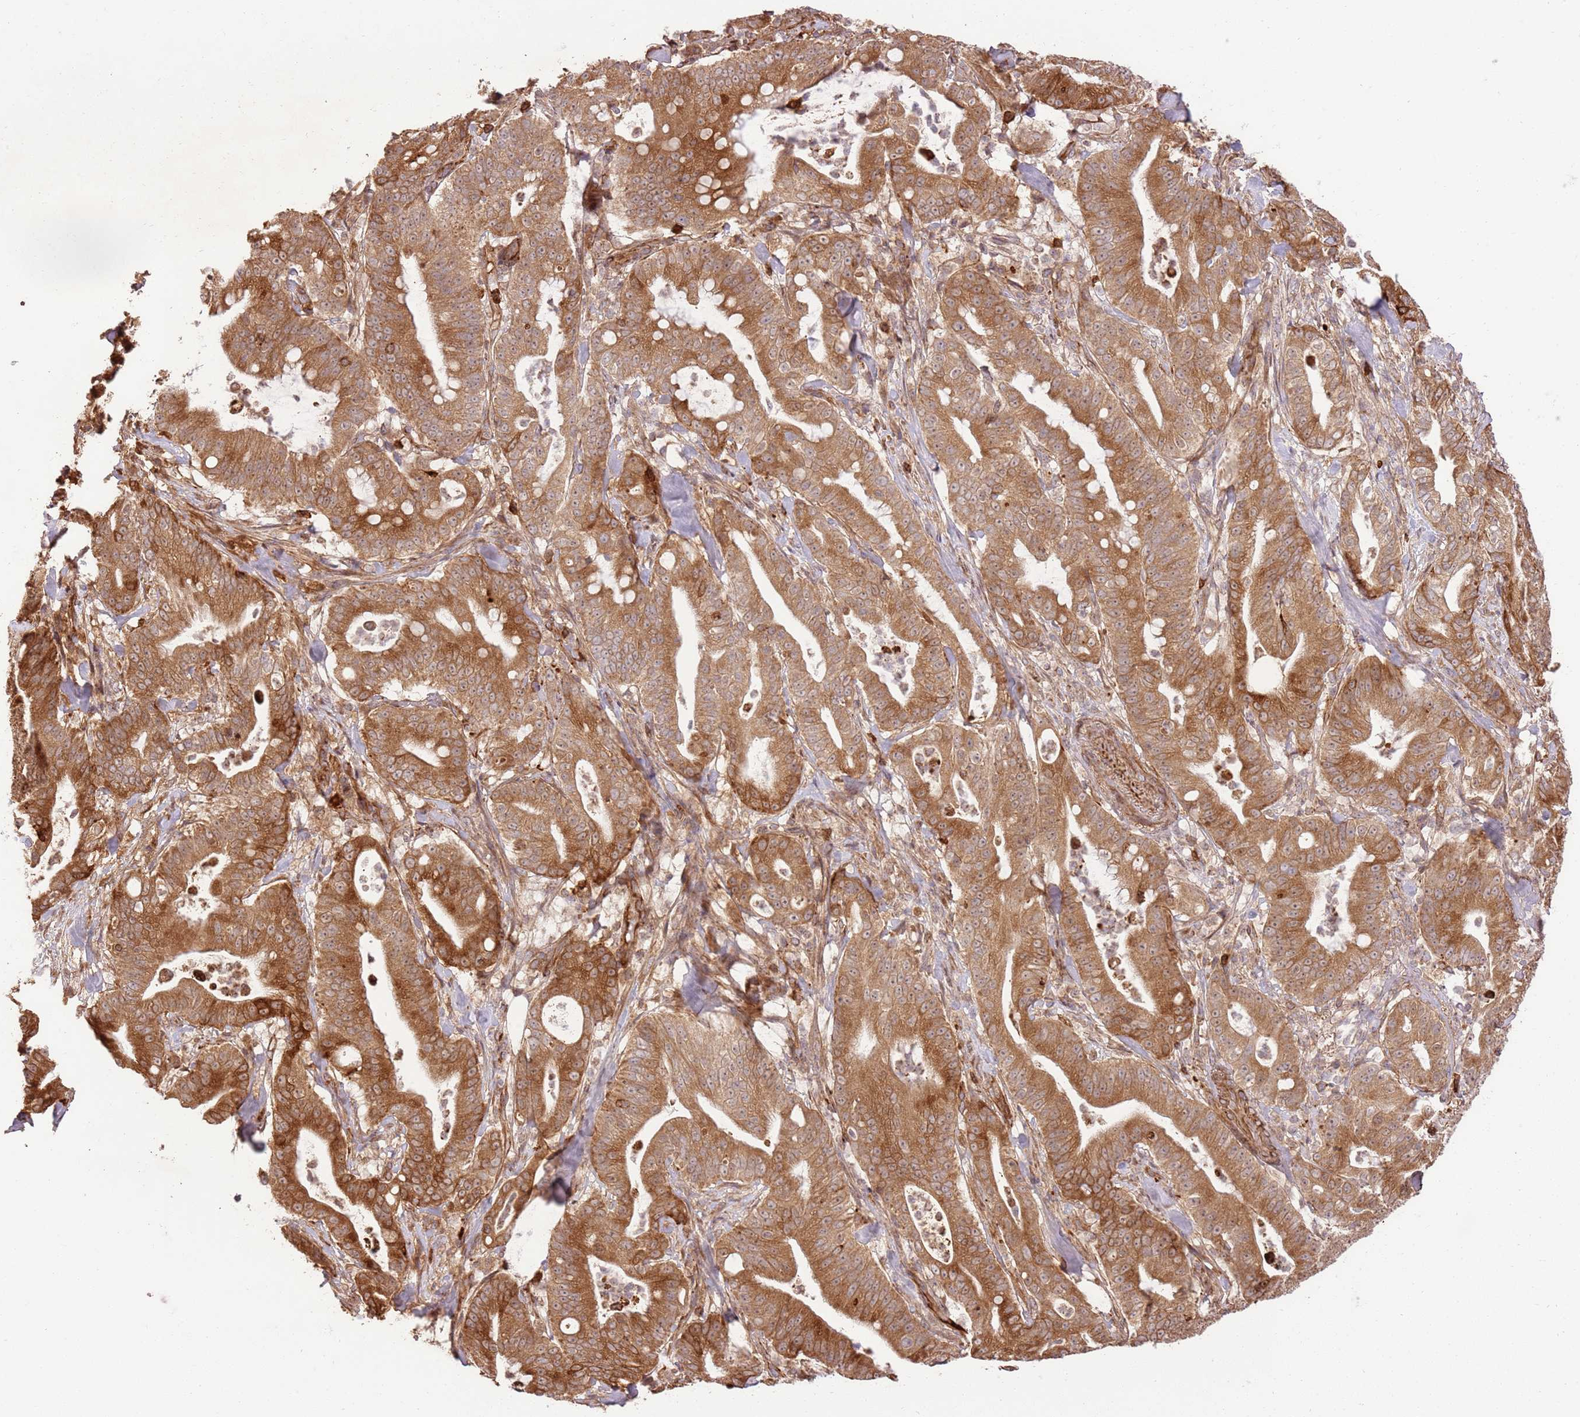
{"staining": {"intensity": "moderate", "quantity": ">75%", "location": "cytoplasmic/membranous"}, "tissue": "pancreatic cancer", "cell_type": "Tumor cells", "image_type": "cancer", "snomed": [{"axis": "morphology", "description": "Adenocarcinoma, NOS"}, {"axis": "topography", "description": "Pancreas"}], "caption": "Immunohistochemical staining of human pancreatic cancer (adenocarcinoma) demonstrates moderate cytoplasmic/membranous protein expression in about >75% of tumor cells.", "gene": "KATNAL2", "patient": {"sex": "male", "age": 71}}